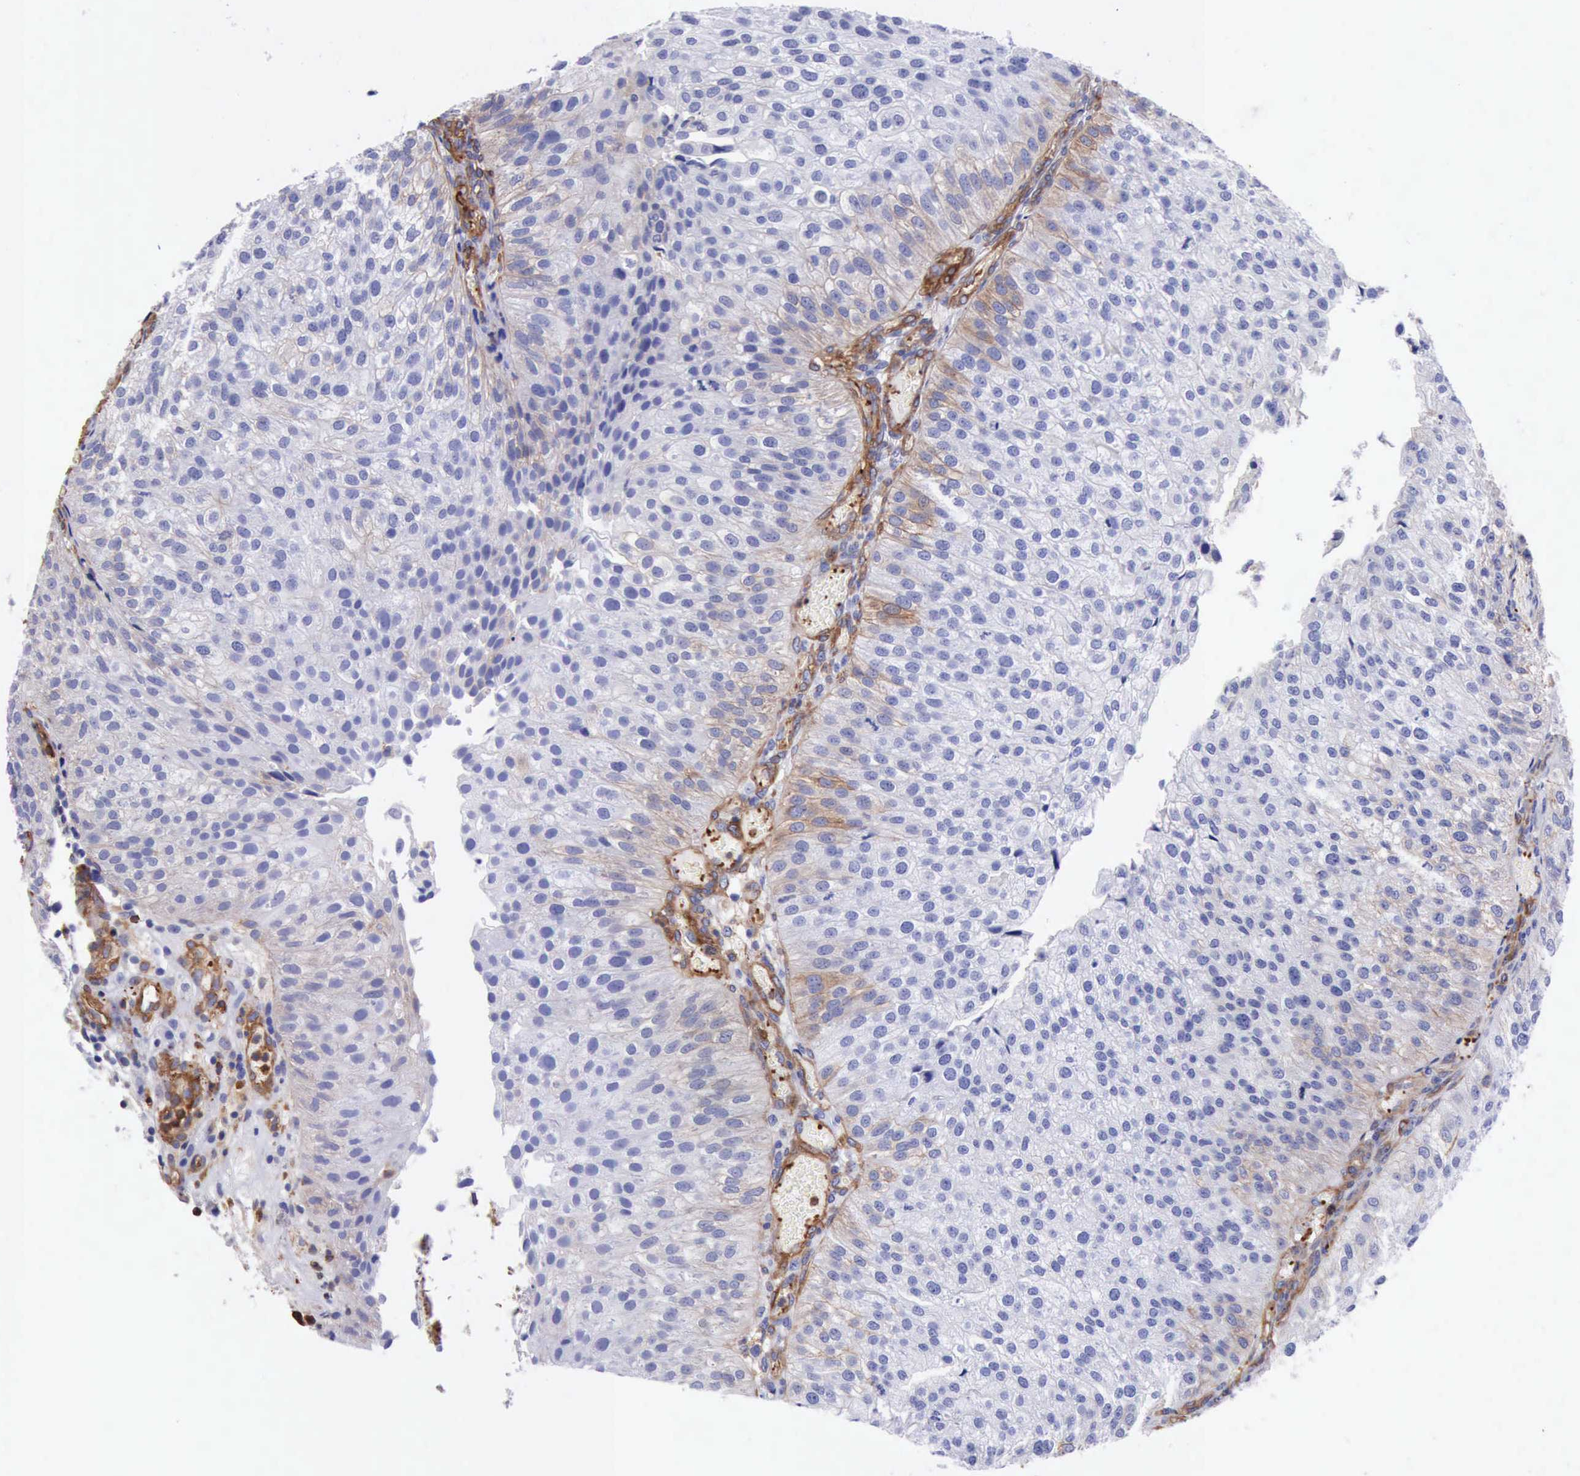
{"staining": {"intensity": "weak", "quantity": "25%-75%", "location": "cytoplasmic/membranous"}, "tissue": "urothelial cancer", "cell_type": "Tumor cells", "image_type": "cancer", "snomed": [{"axis": "morphology", "description": "Urothelial carcinoma, Low grade"}, {"axis": "topography", "description": "Urinary bladder"}], "caption": "Immunohistochemical staining of urothelial cancer displays low levels of weak cytoplasmic/membranous staining in approximately 25%-75% of tumor cells.", "gene": "FLNA", "patient": {"sex": "female", "age": 89}}